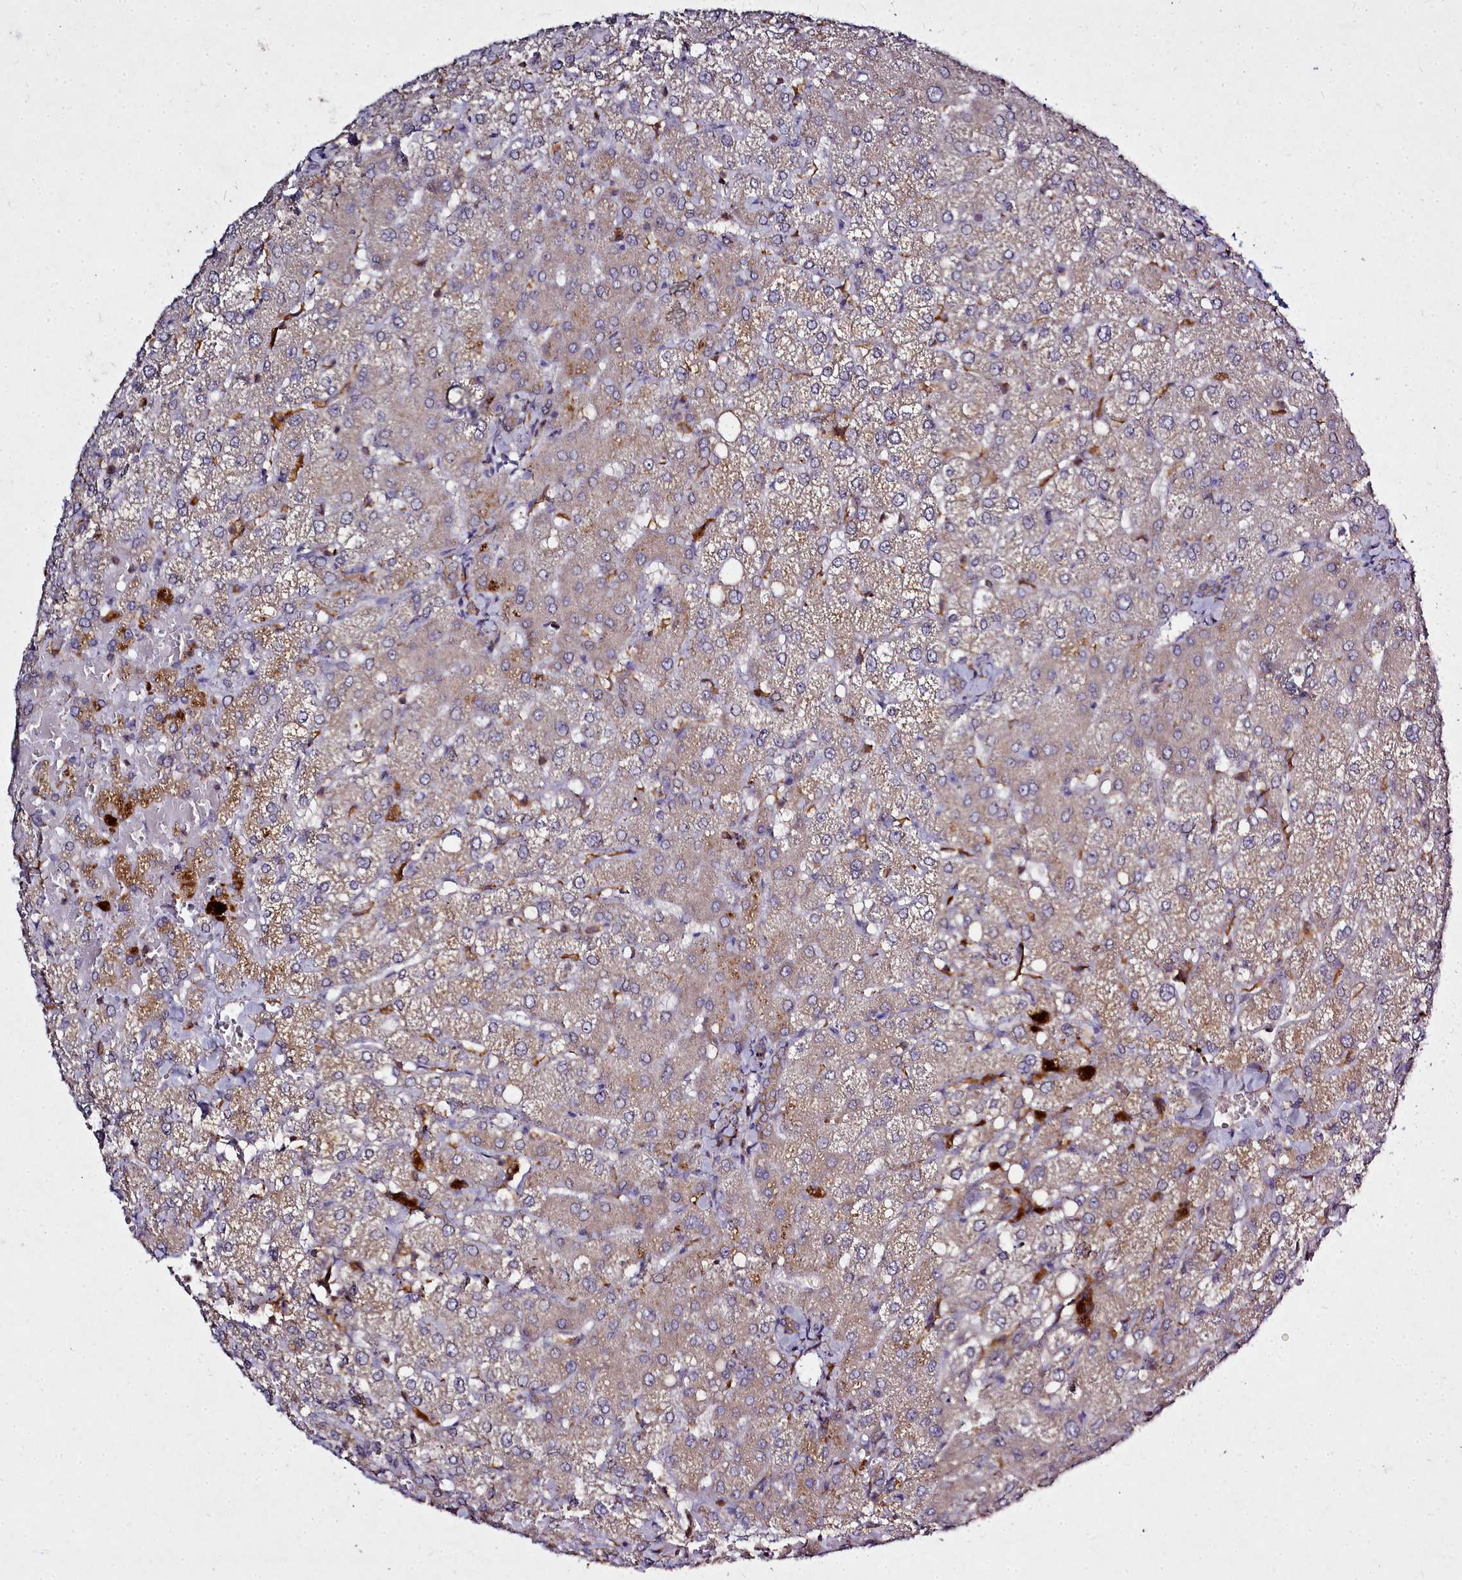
{"staining": {"intensity": "weak", "quantity": ">75%", "location": "cytoplasmic/membranous"}, "tissue": "liver", "cell_type": "Cholangiocytes", "image_type": "normal", "snomed": [{"axis": "morphology", "description": "Normal tissue, NOS"}, {"axis": "topography", "description": "Liver"}], "caption": "Weak cytoplasmic/membranous staining is seen in approximately >75% of cholangiocytes in benign liver.", "gene": "NCKAP1L", "patient": {"sex": "female", "age": 54}}